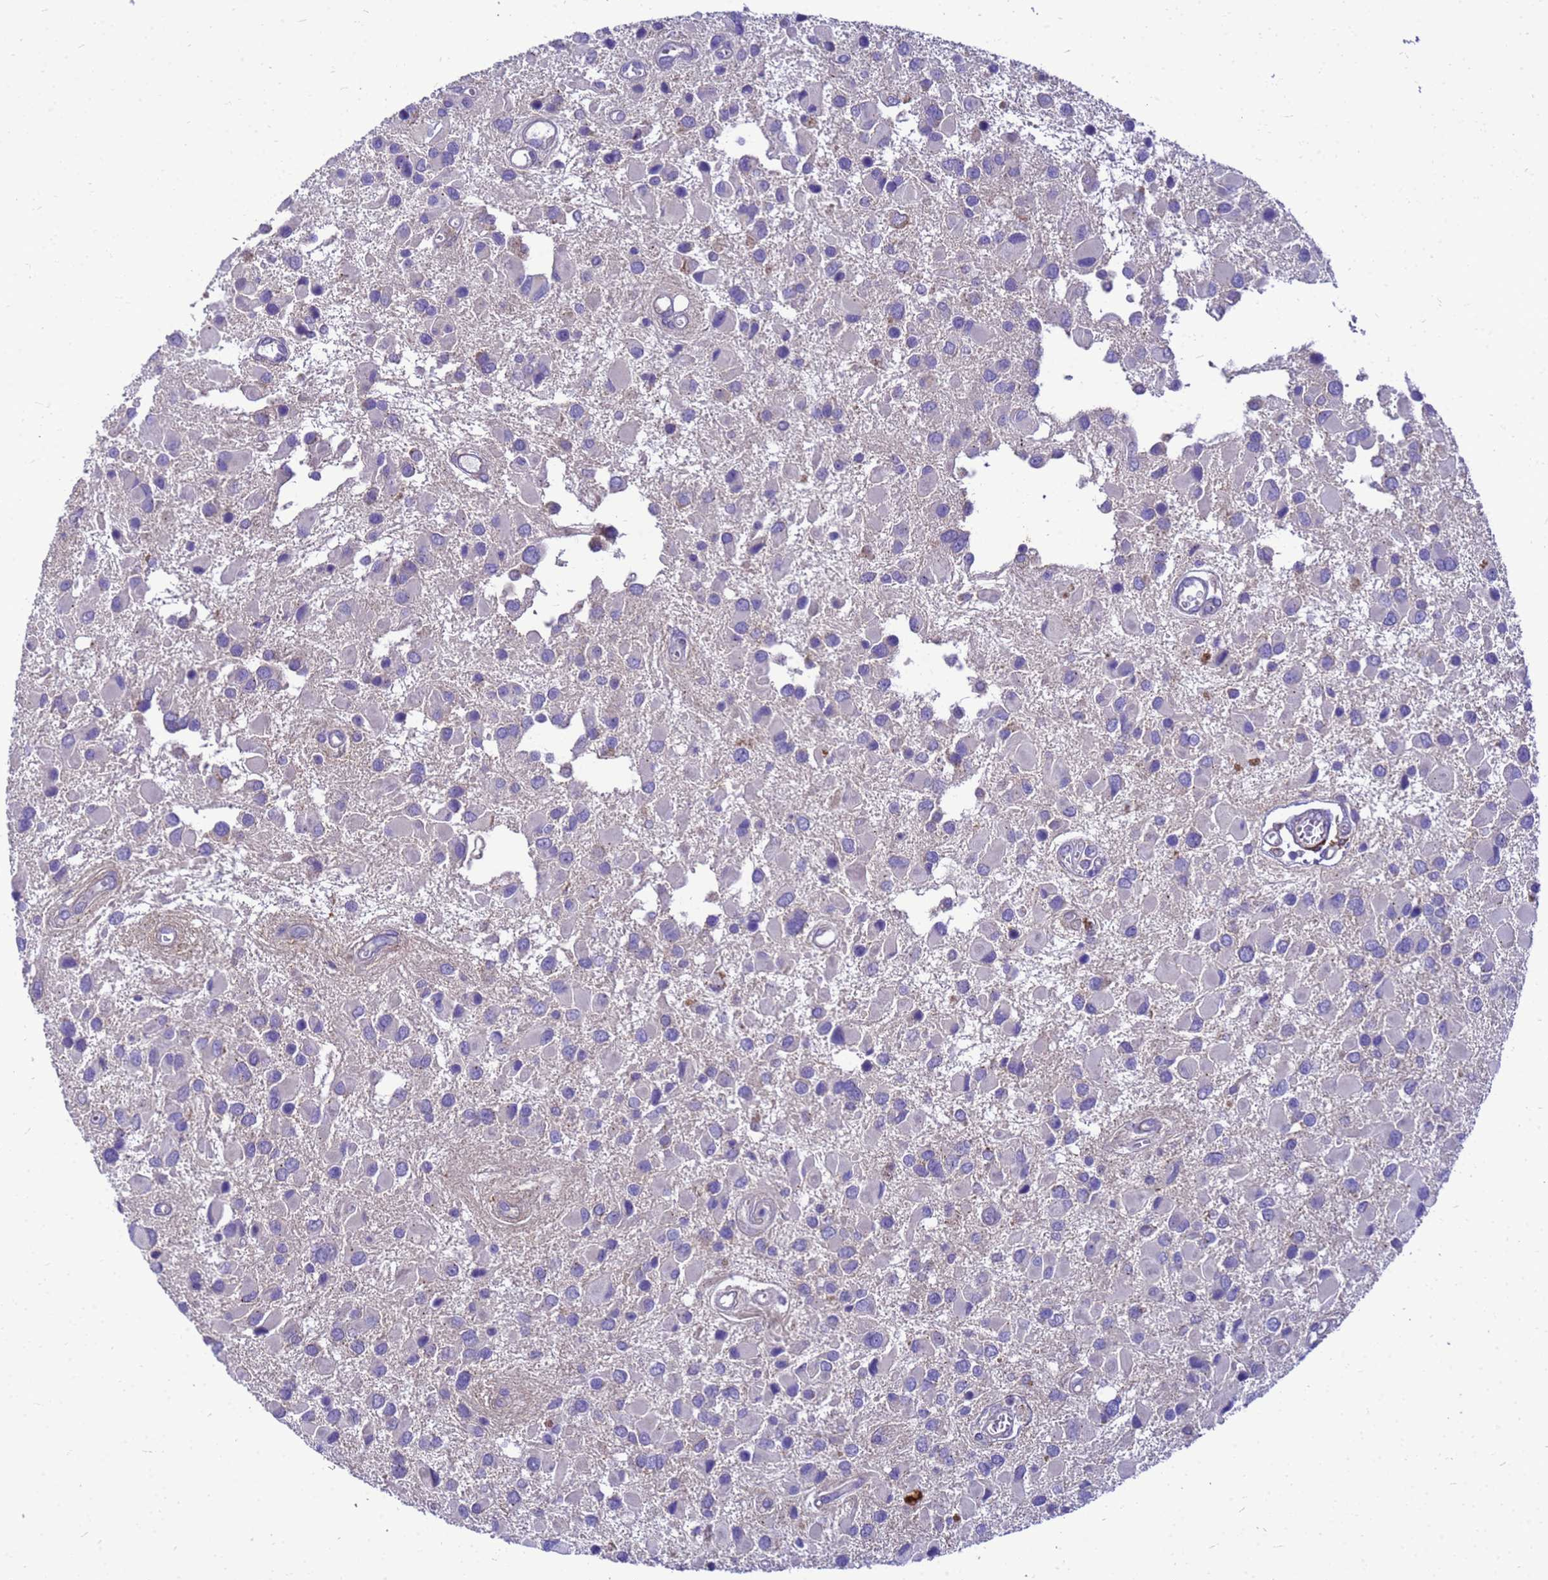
{"staining": {"intensity": "negative", "quantity": "none", "location": "none"}, "tissue": "glioma", "cell_type": "Tumor cells", "image_type": "cancer", "snomed": [{"axis": "morphology", "description": "Glioma, malignant, High grade"}, {"axis": "topography", "description": "Brain"}], "caption": "IHC histopathology image of neoplastic tissue: human glioma stained with DAB shows no significant protein staining in tumor cells.", "gene": "POP7", "patient": {"sex": "male", "age": 53}}